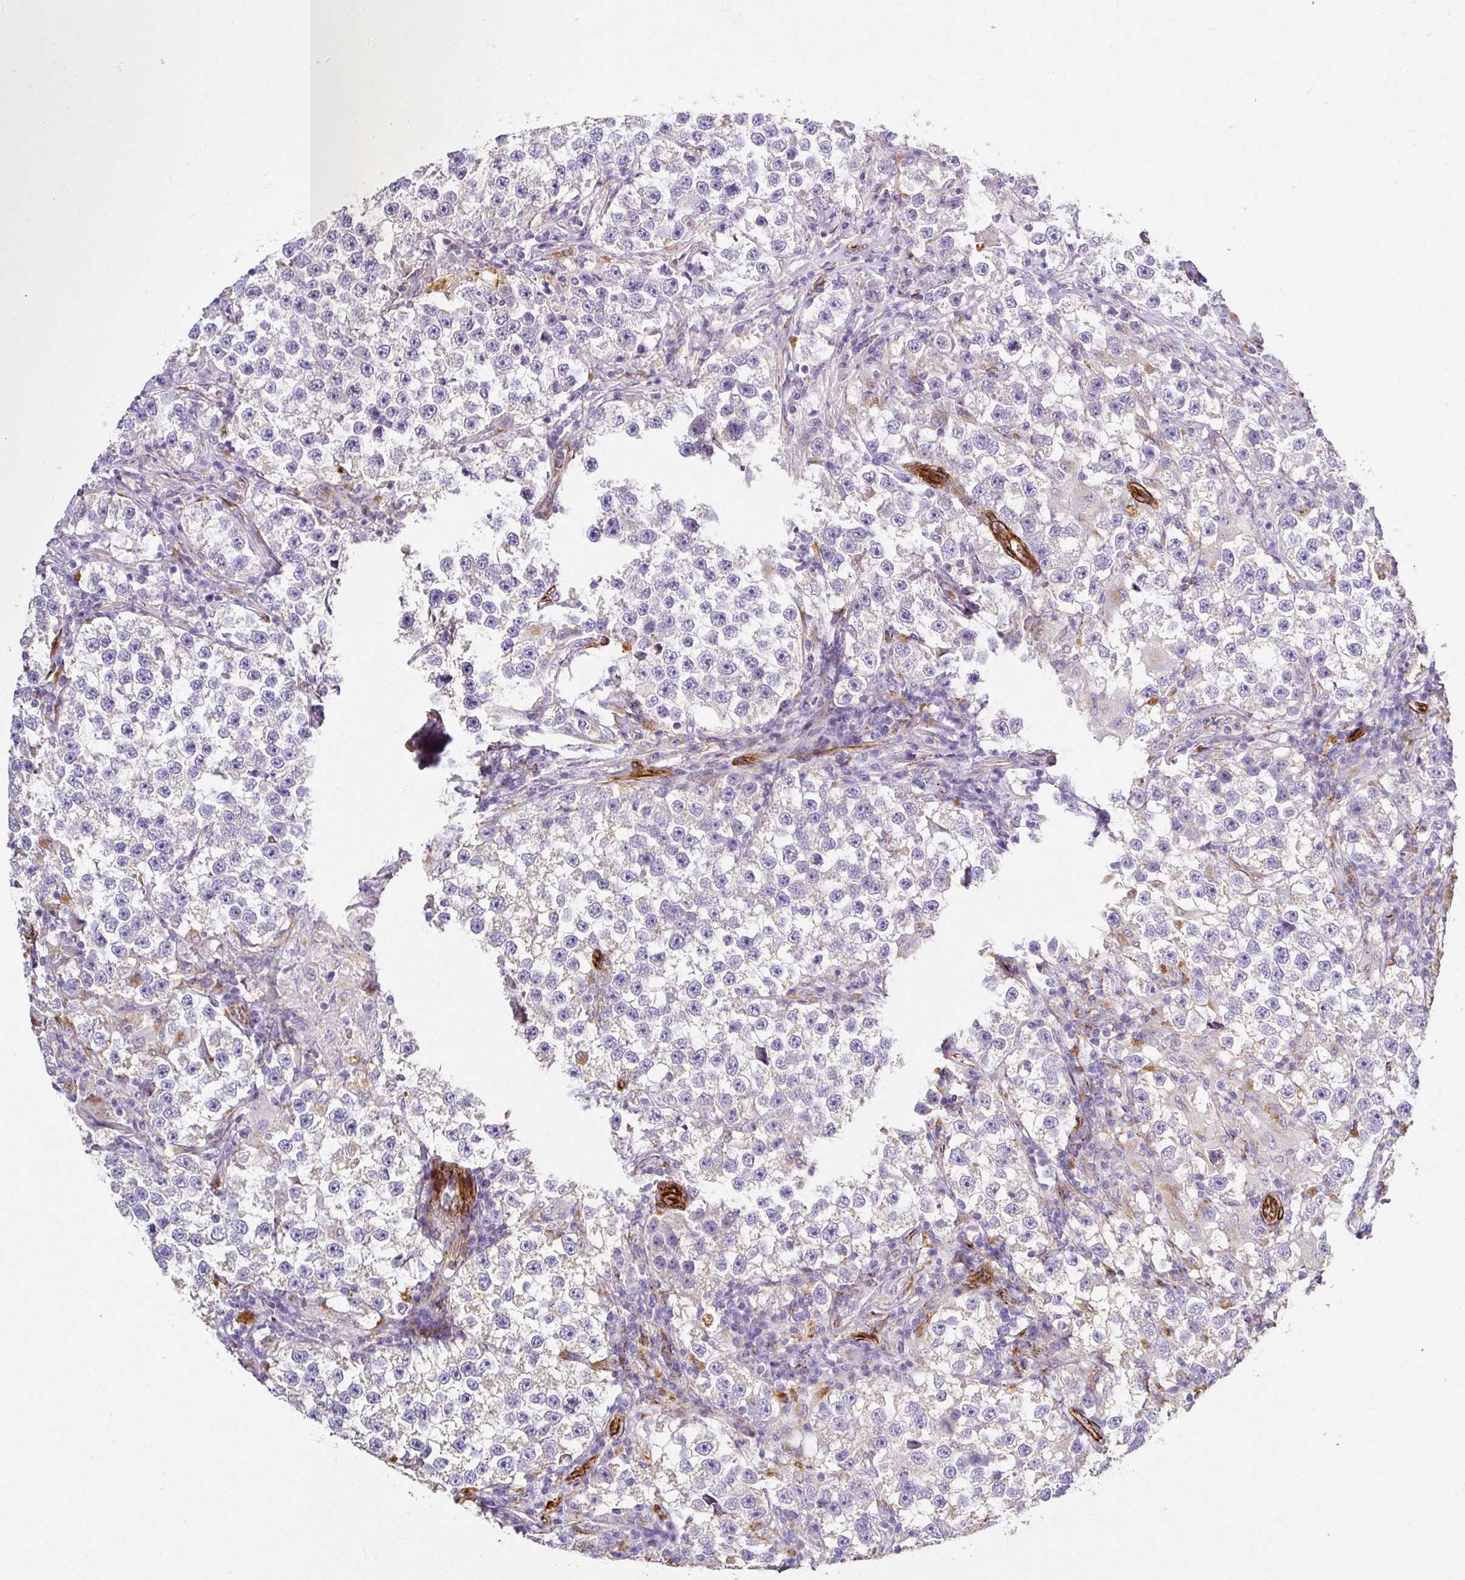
{"staining": {"intensity": "negative", "quantity": "none", "location": "none"}, "tissue": "testis cancer", "cell_type": "Tumor cells", "image_type": "cancer", "snomed": [{"axis": "morphology", "description": "Seminoma, NOS"}, {"axis": "topography", "description": "Testis"}], "caption": "IHC histopathology image of neoplastic tissue: human testis cancer (seminoma) stained with DAB reveals no significant protein staining in tumor cells. Nuclei are stained in blue.", "gene": "SLC25A17", "patient": {"sex": "male", "age": 46}}